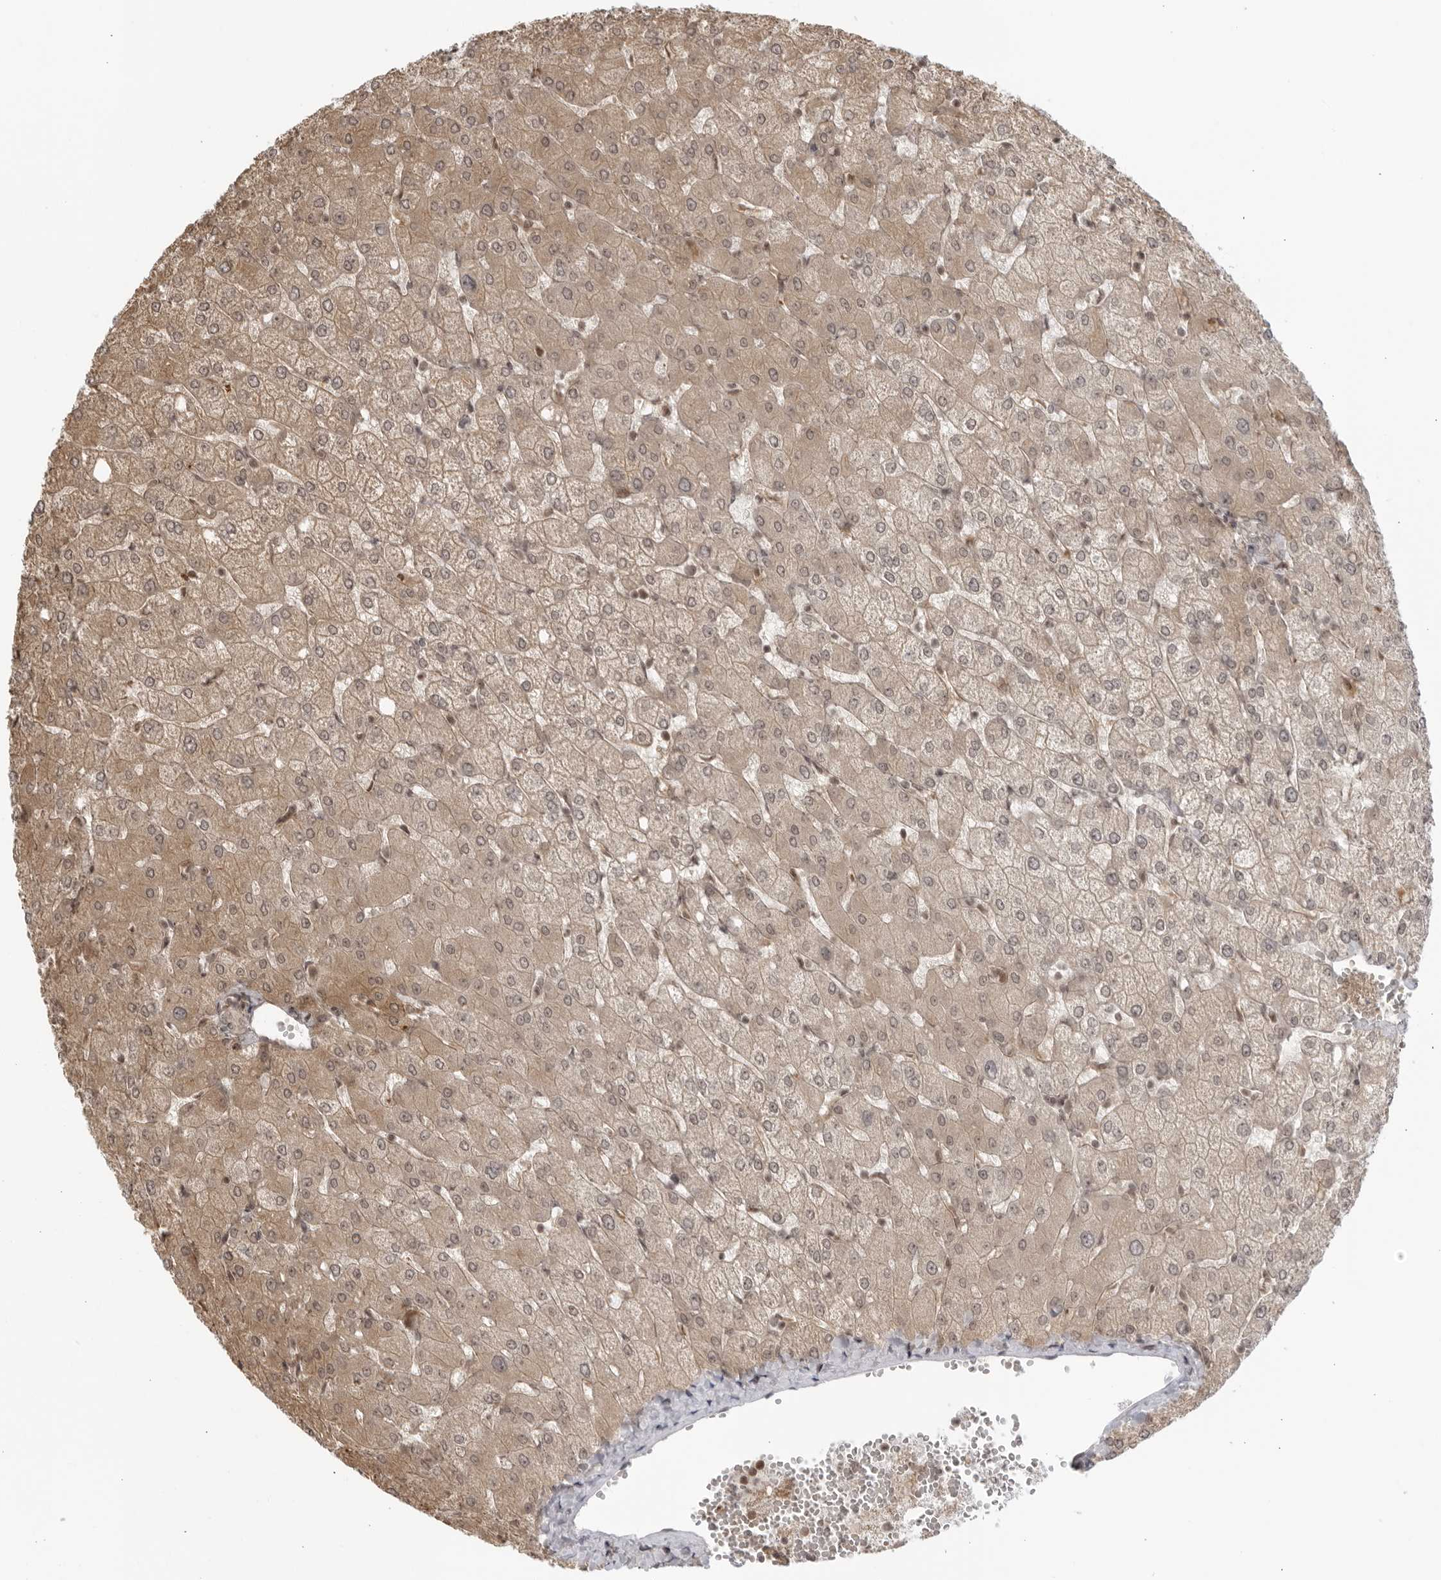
{"staining": {"intensity": "weak", "quantity": "25%-75%", "location": "cytoplasmic/membranous,nuclear"}, "tissue": "liver", "cell_type": "Cholangiocytes", "image_type": "normal", "snomed": [{"axis": "morphology", "description": "Normal tissue, NOS"}, {"axis": "topography", "description": "Liver"}], "caption": "A brown stain shows weak cytoplasmic/membranous,nuclear positivity of a protein in cholangiocytes of normal human liver.", "gene": "TCF21", "patient": {"sex": "female", "age": 54}}